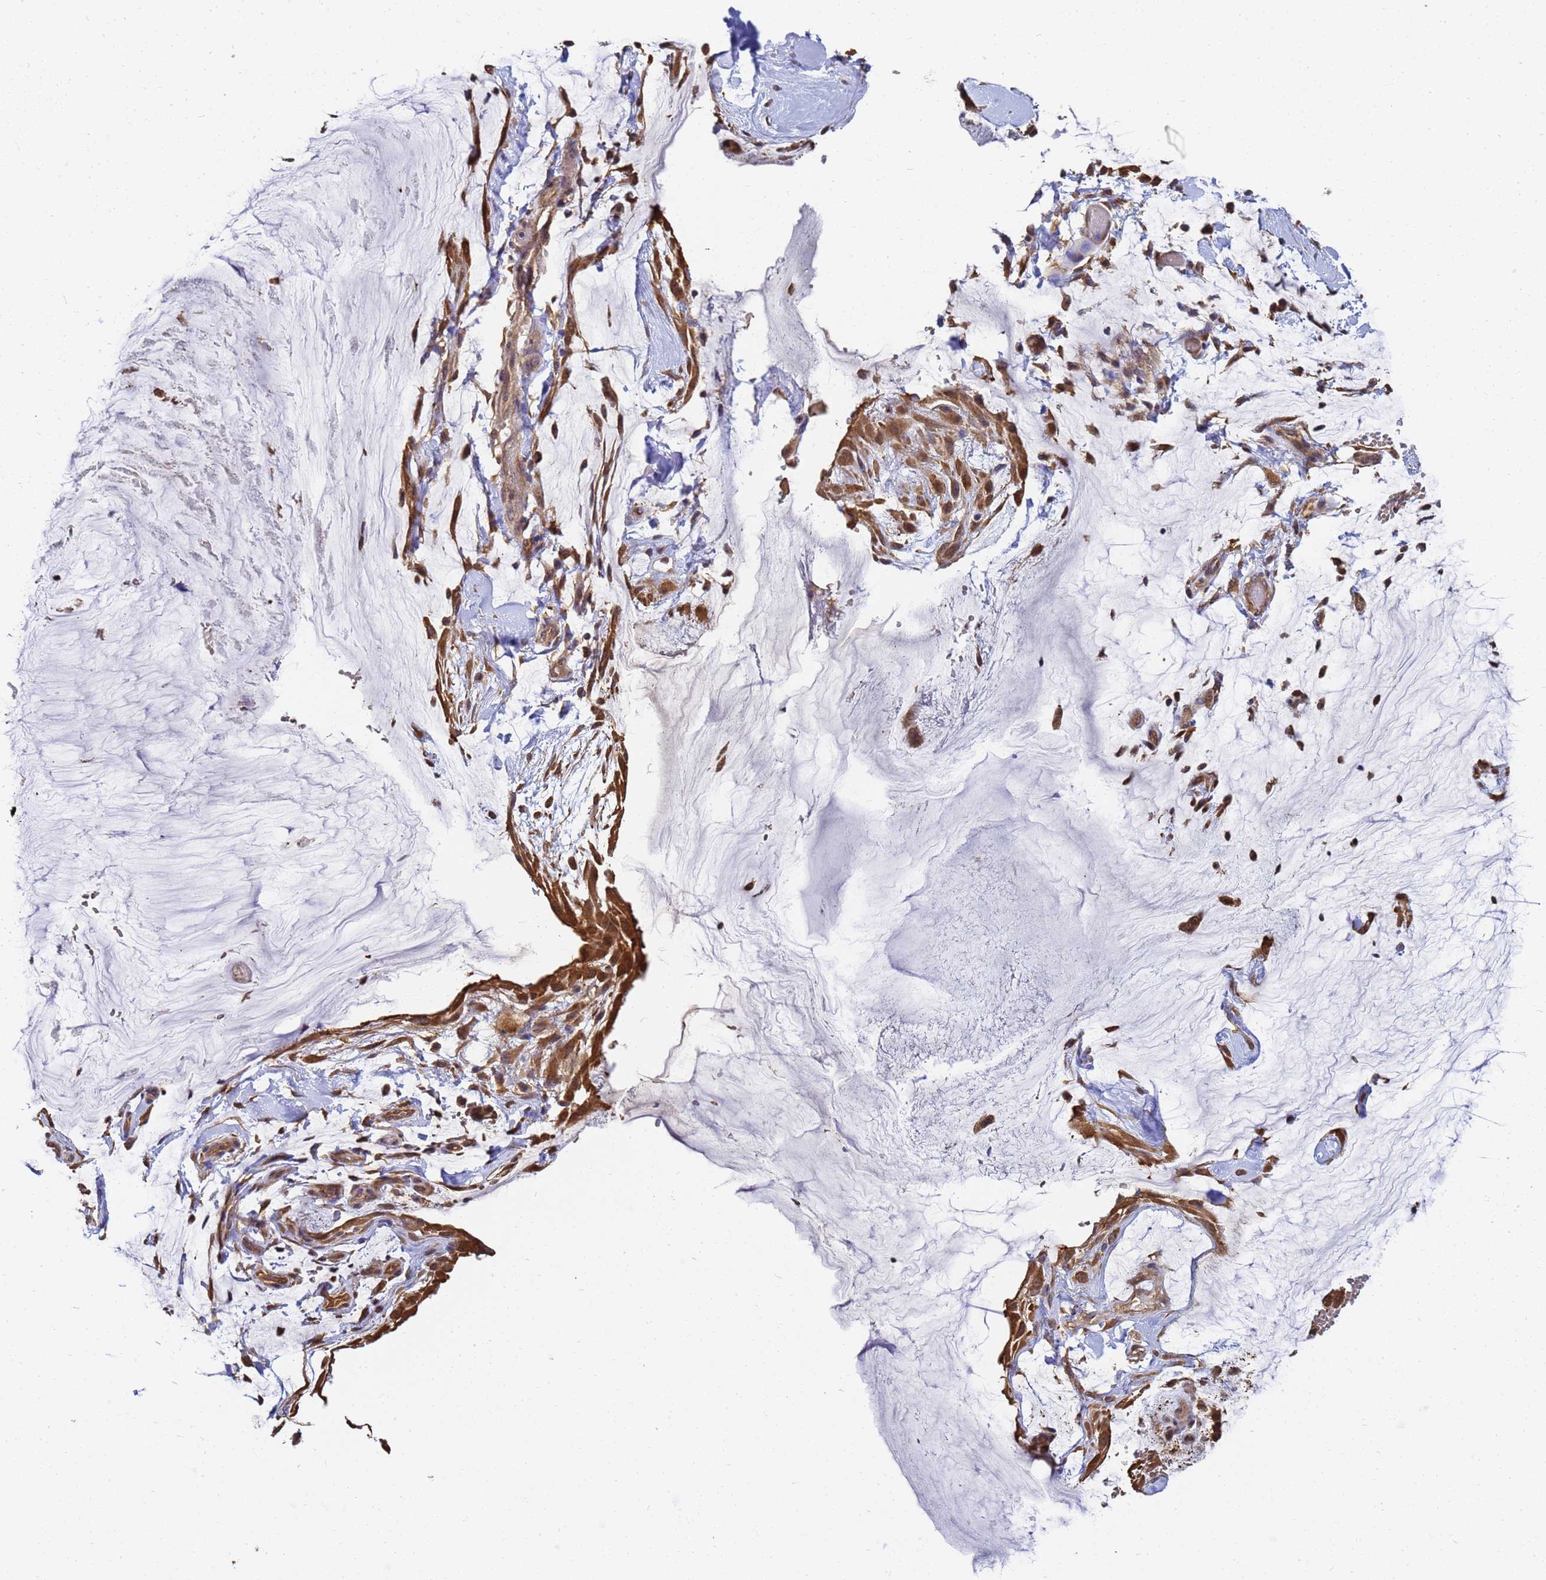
{"staining": {"intensity": "moderate", "quantity": ">75%", "location": "cytoplasmic/membranous"}, "tissue": "ovarian cancer", "cell_type": "Tumor cells", "image_type": "cancer", "snomed": [{"axis": "morphology", "description": "Cystadenocarcinoma, mucinous, NOS"}, {"axis": "topography", "description": "Ovary"}], "caption": "A micrograph of mucinous cystadenocarcinoma (ovarian) stained for a protein exhibits moderate cytoplasmic/membranous brown staining in tumor cells.", "gene": "NME1-NME2", "patient": {"sex": "female", "age": 39}}